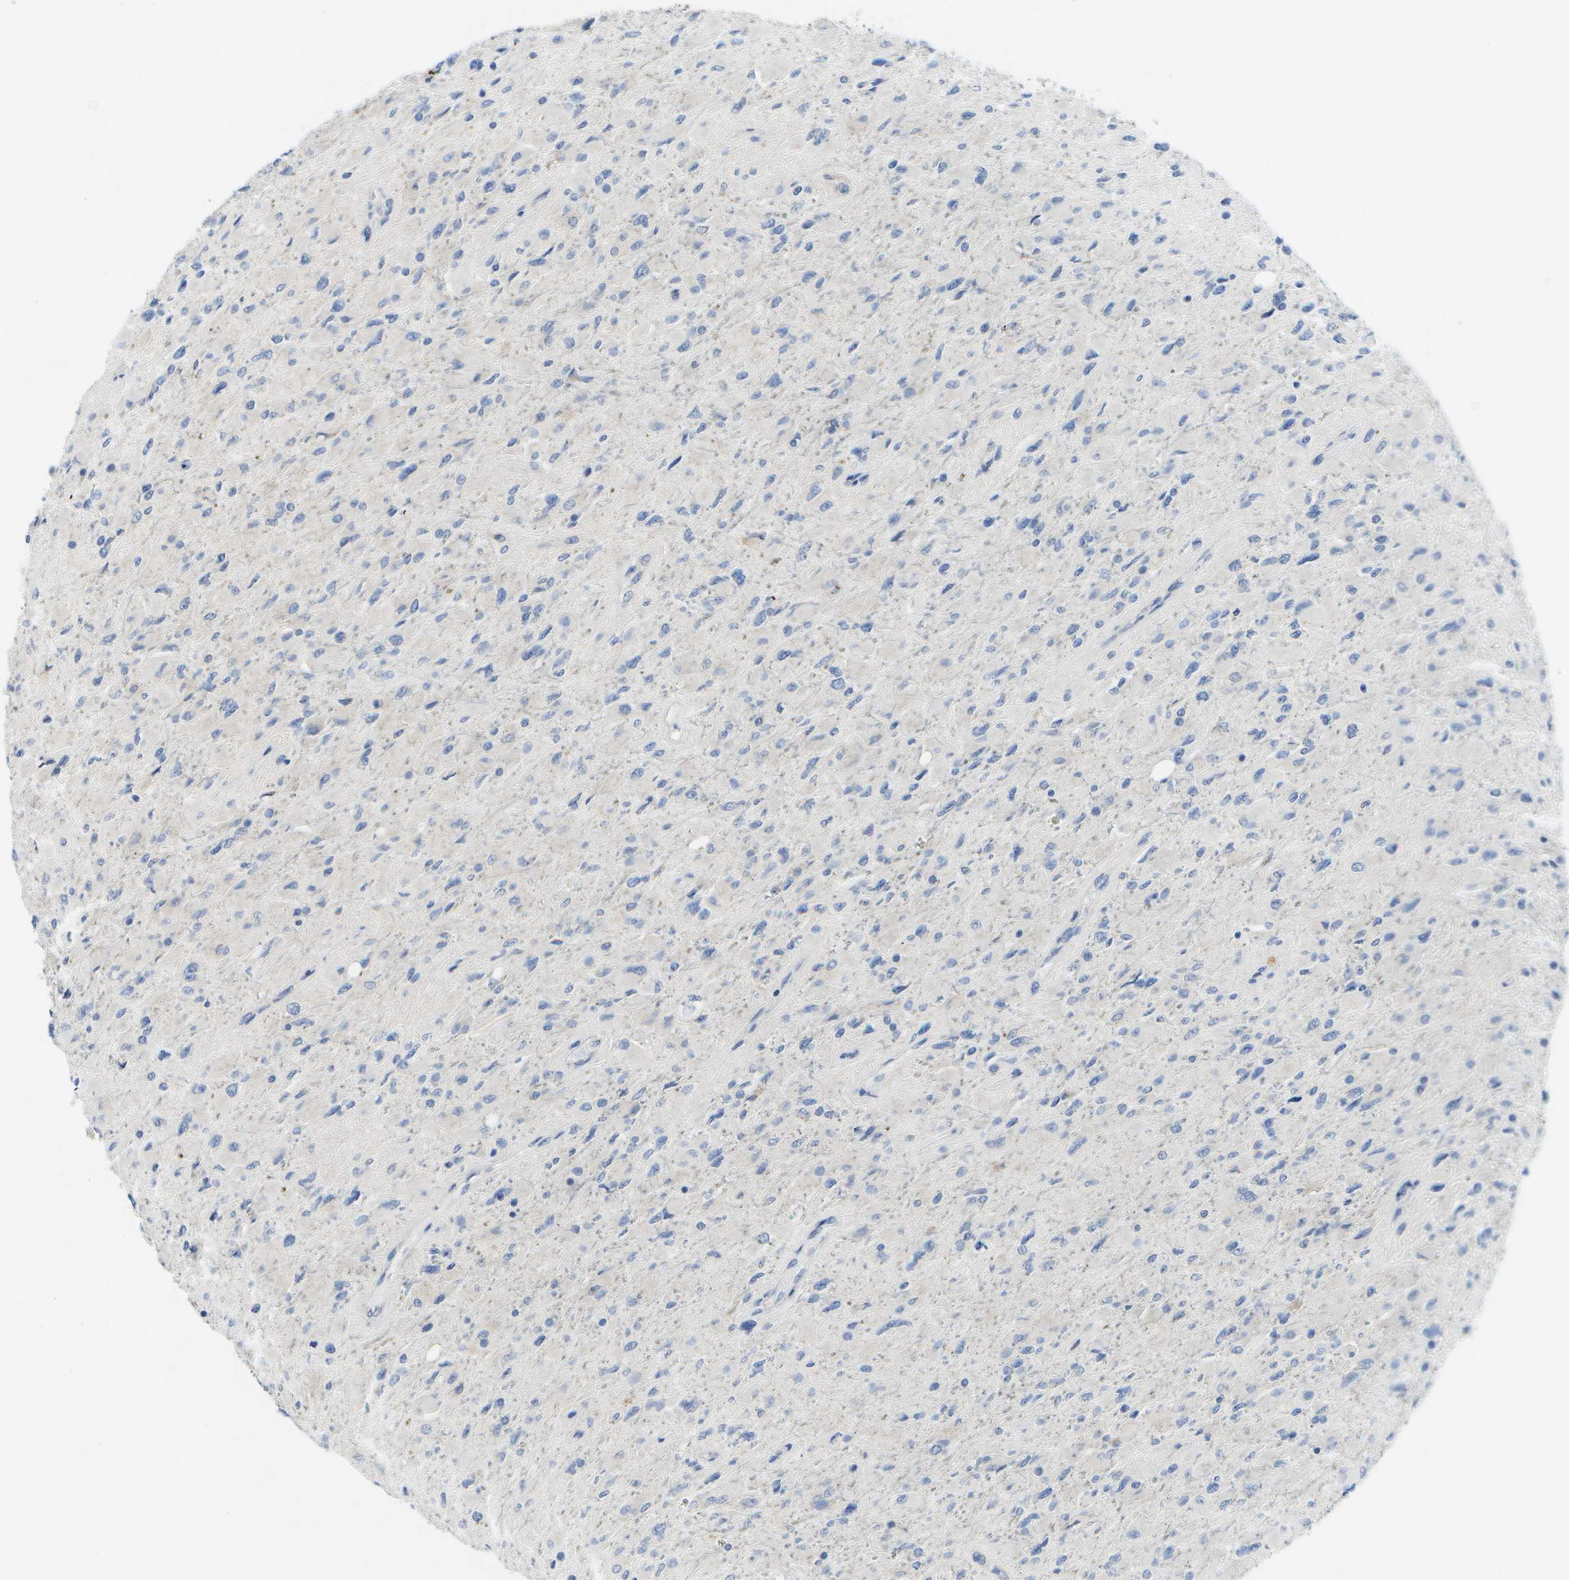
{"staining": {"intensity": "negative", "quantity": "none", "location": "none"}, "tissue": "glioma", "cell_type": "Tumor cells", "image_type": "cancer", "snomed": [{"axis": "morphology", "description": "Glioma, malignant, High grade"}, {"axis": "topography", "description": "Cerebral cortex"}], "caption": "Human malignant high-grade glioma stained for a protein using immunohistochemistry (IHC) displays no staining in tumor cells.", "gene": "KDELR1", "patient": {"sex": "female", "age": 36}}